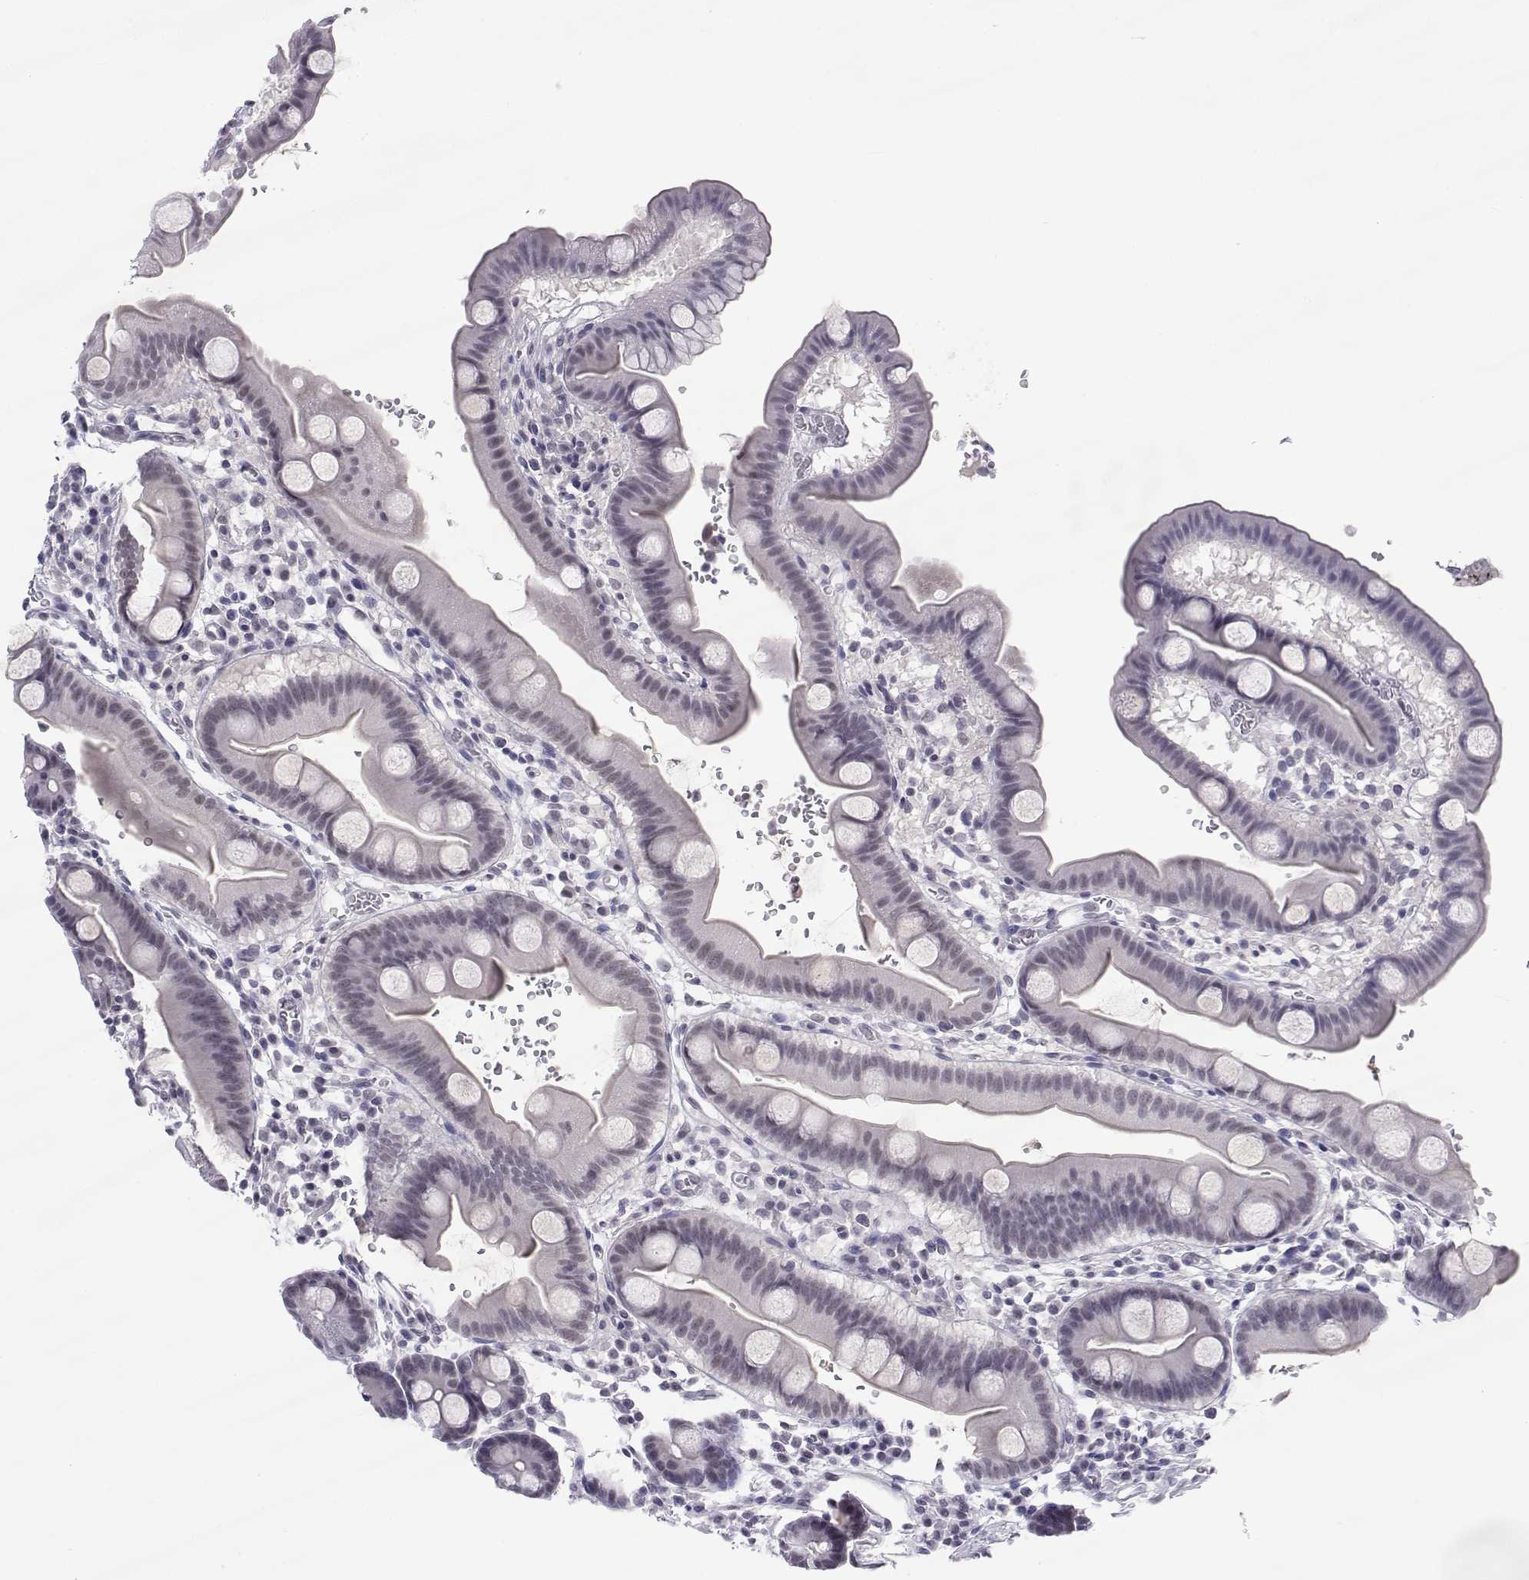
{"staining": {"intensity": "negative", "quantity": "none", "location": "none"}, "tissue": "duodenum", "cell_type": "Glandular cells", "image_type": "normal", "snomed": [{"axis": "morphology", "description": "Normal tissue, NOS"}, {"axis": "topography", "description": "Duodenum"}], "caption": "Normal duodenum was stained to show a protein in brown. There is no significant staining in glandular cells. (Immunohistochemistry (ihc), brightfield microscopy, high magnification).", "gene": "MED26", "patient": {"sex": "male", "age": 59}}